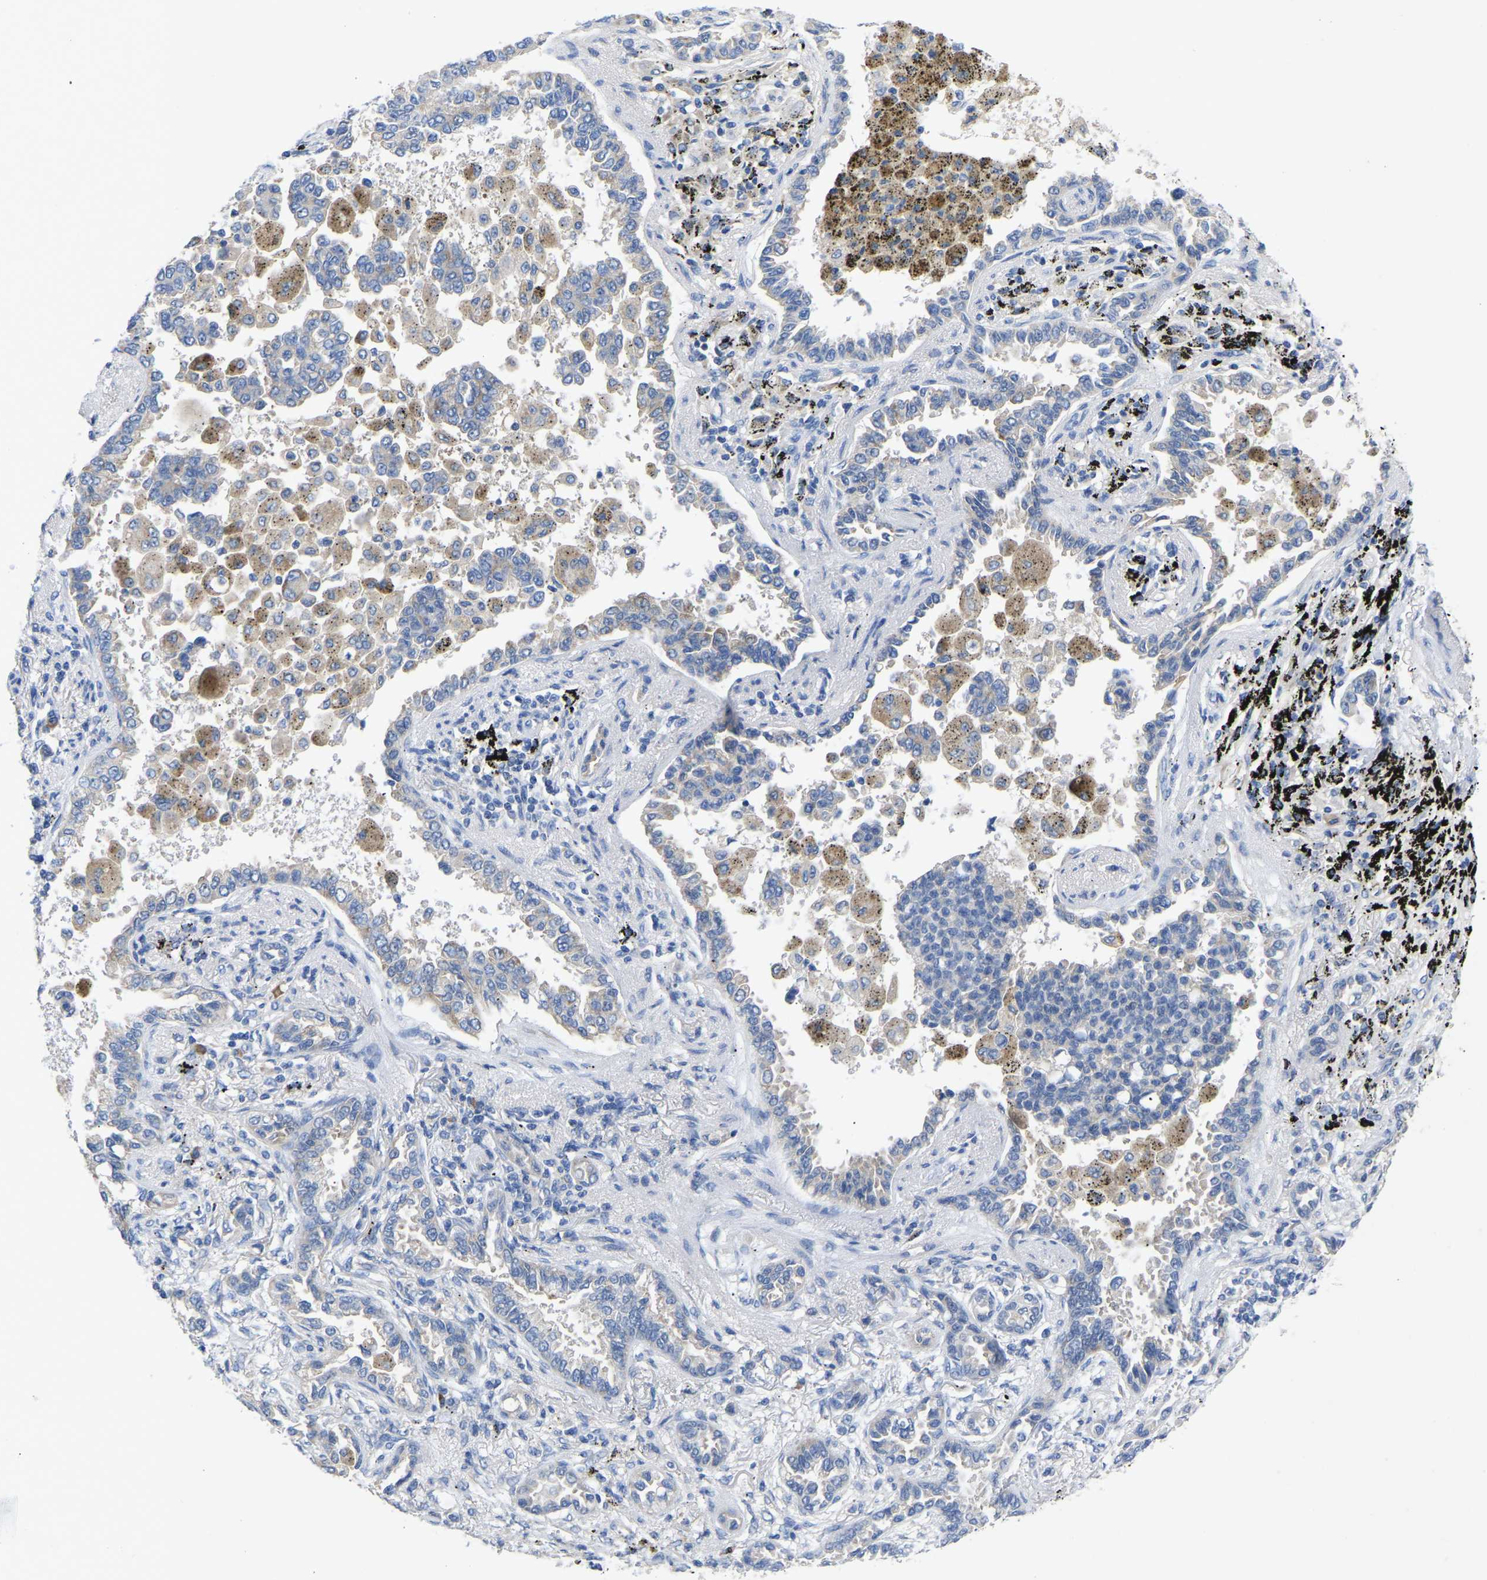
{"staining": {"intensity": "weak", "quantity": "25%-75%", "location": "cytoplasmic/membranous"}, "tissue": "lung cancer", "cell_type": "Tumor cells", "image_type": "cancer", "snomed": [{"axis": "morphology", "description": "Normal tissue, NOS"}, {"axis": "morphology", "description": "Adenocarcinoma, NOS"}, {"axis": "topography", "description": "Lung"}], "caption": "The immunohistochemical stain highlights weak cytoplasmic/membranous staining in tumor cells of lung cancer (adenocarcinoma) tissue.", "gene": "ABCA10", "patient": {"sex": "male", "age": 59}}